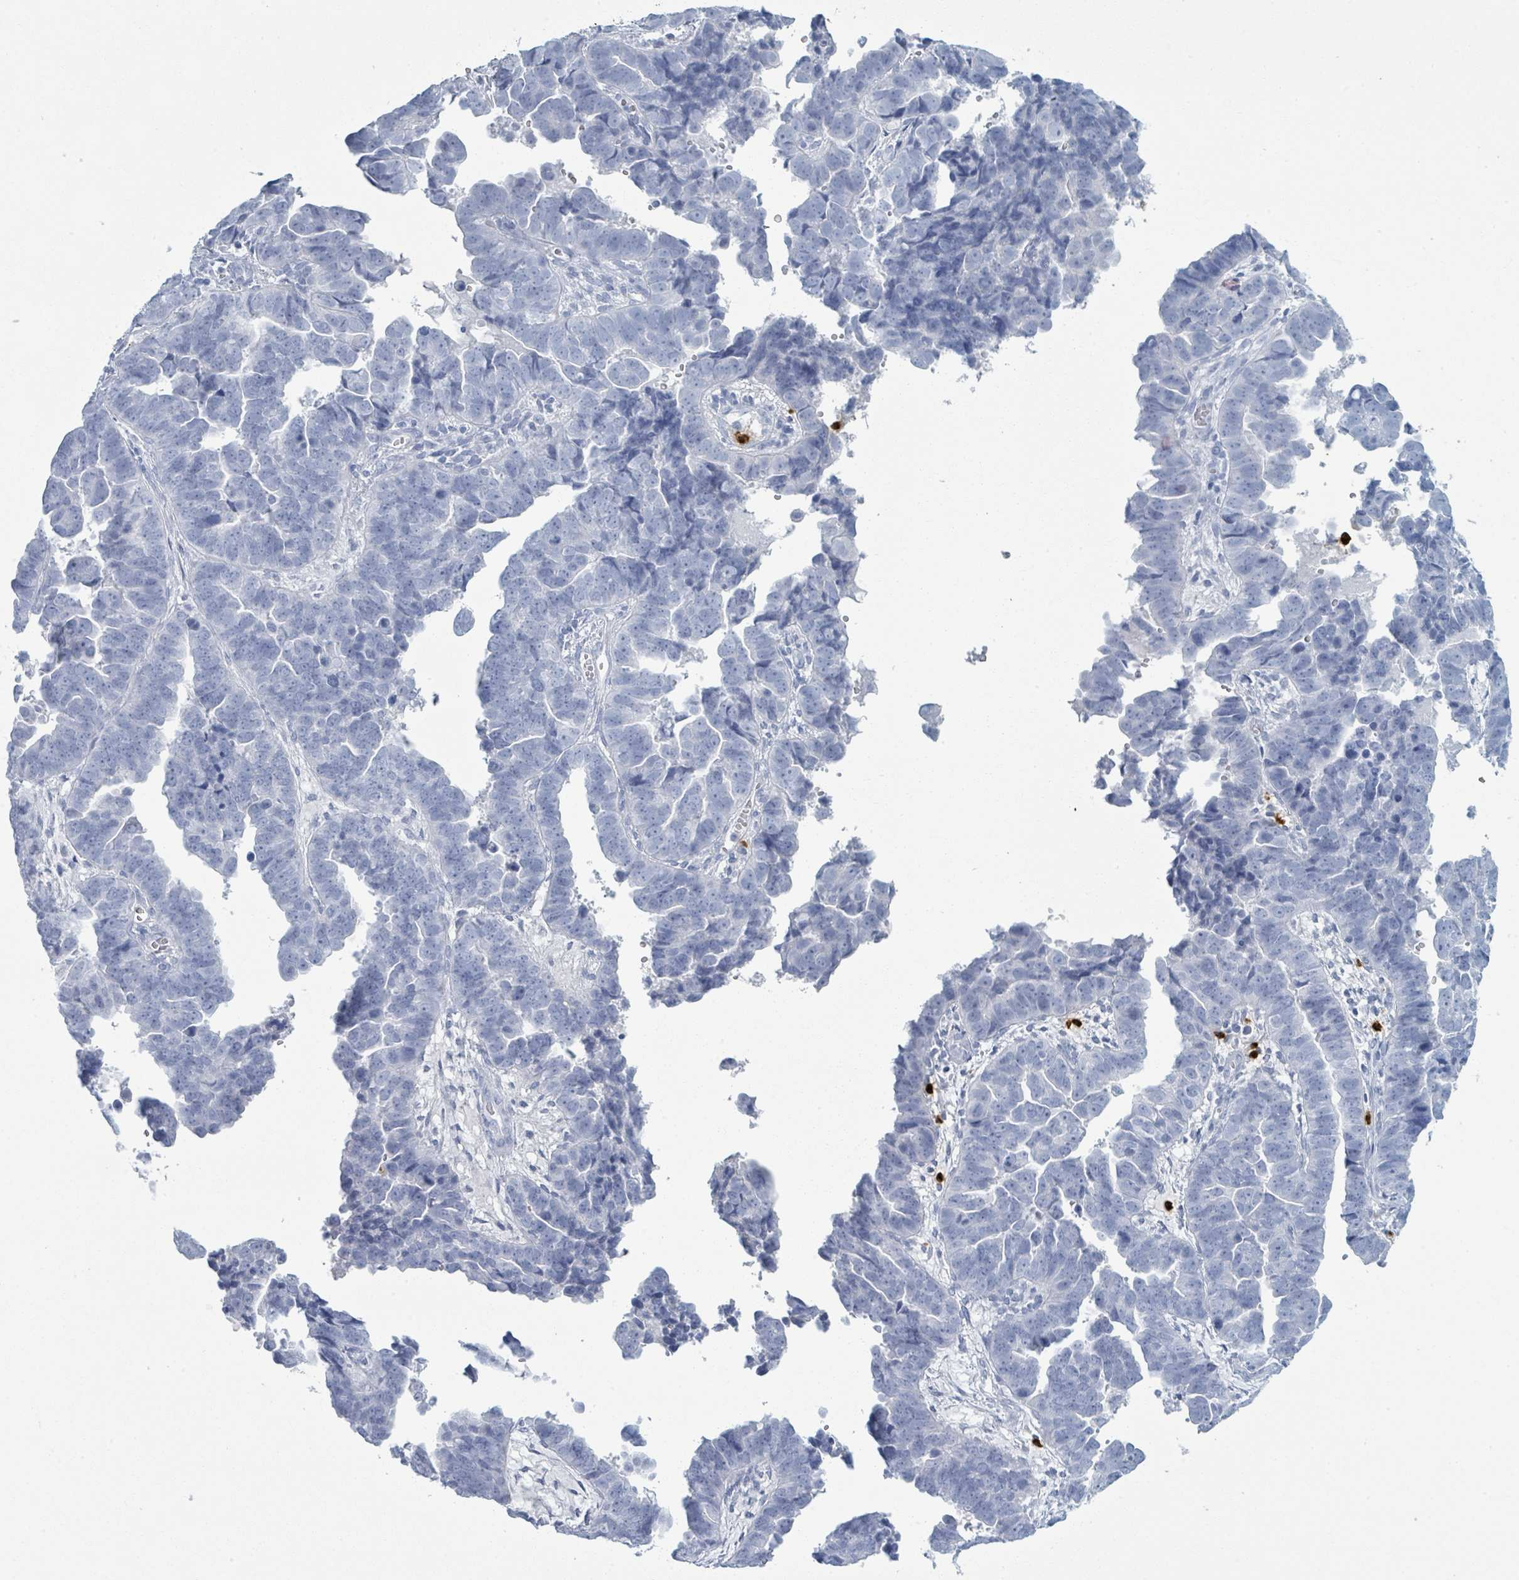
{"staining": {"intensity": "negative", "quantity": "none", "location": "none"}, "tissue": "endometrial cancer", "cell_type": "Tumor cells", "image_type": "cancer", "snomed": [{"axis": "morphology", "description": "Adenocarcinoma, NOS"}, {"axis": "topography", "description": "Endometrium"}], "caption": "Human endometrial cancer stained for a protein using immunohistochemistry (IHC) reveals no expression in tumor cells.", "gene": "DEFA4", "patient": {"sex": "female", "age": 75}}